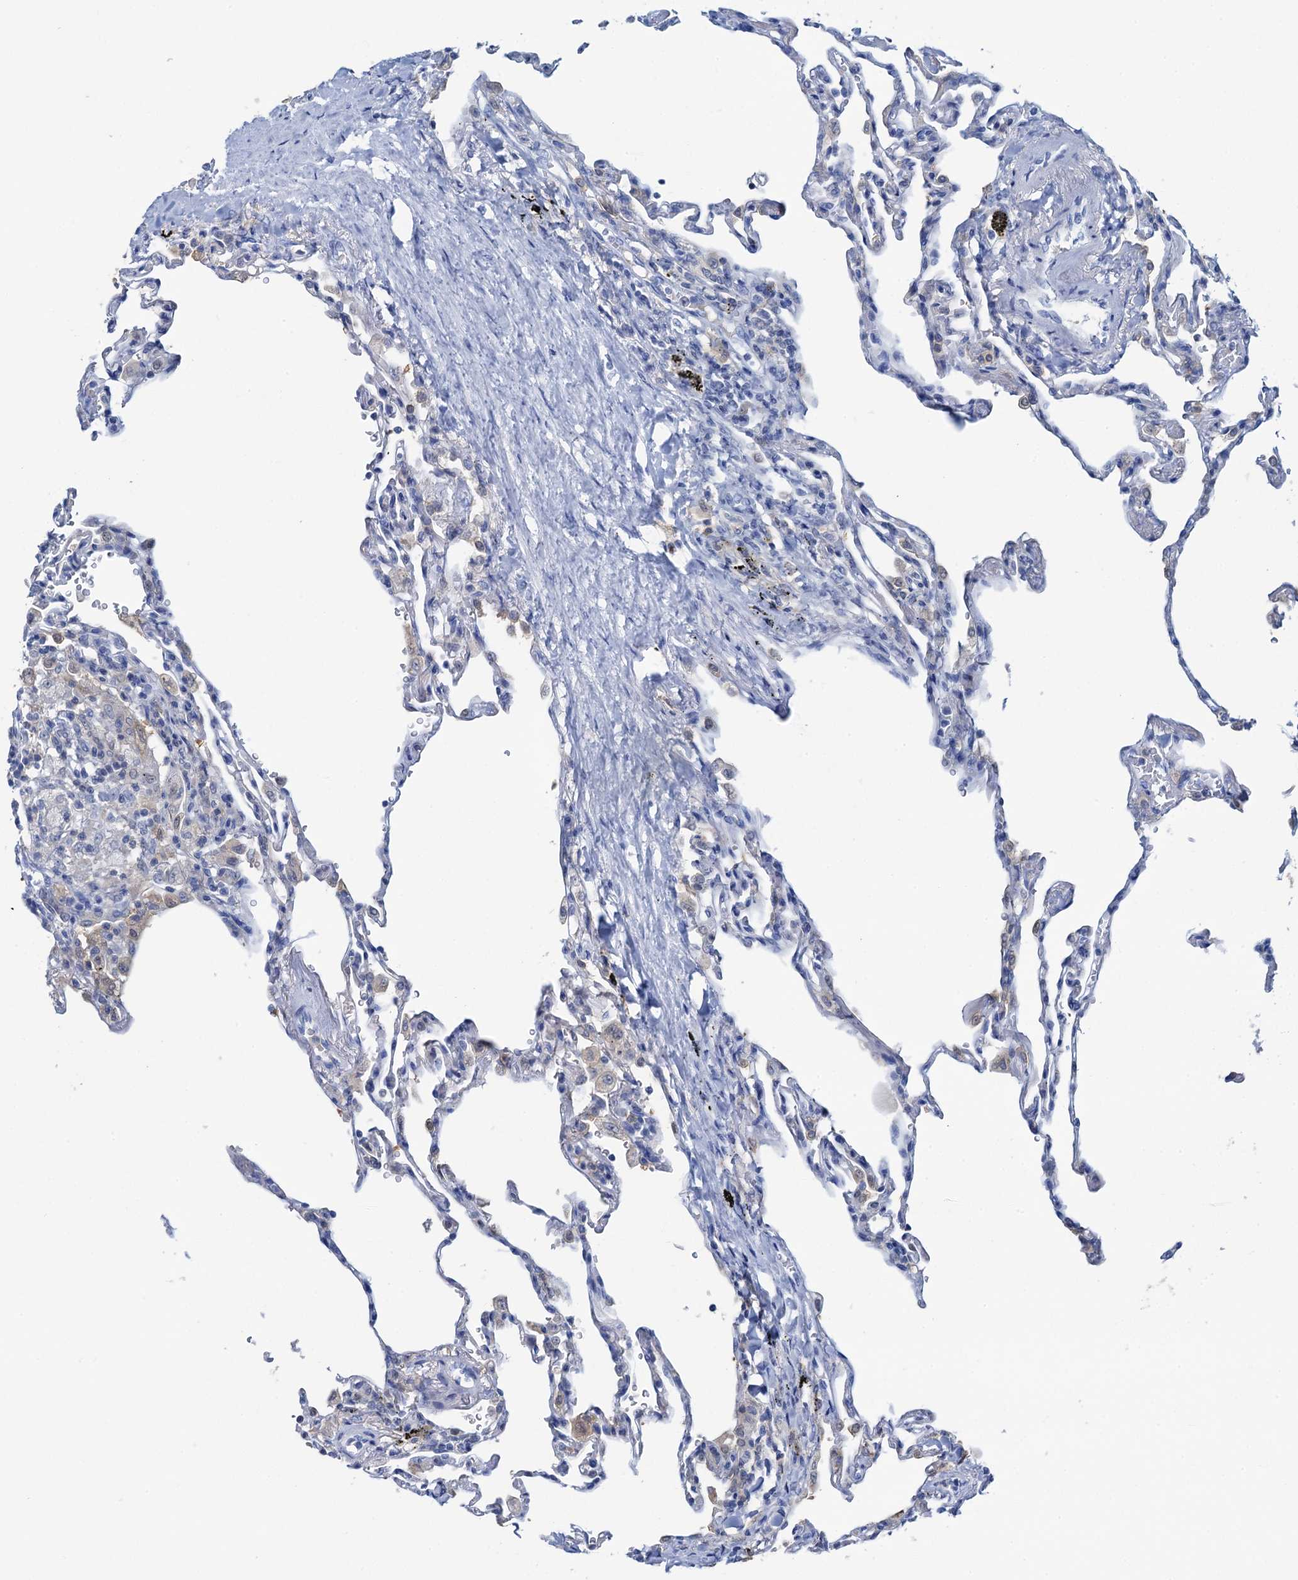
{"staining": {"intensity": "negative", "quantity": "none", "location": "none"}, "tissue": "lung", "cell_type": "Alveolar cells", "image_type": "normal", "snomed": [{"axis": "morphology", "description": "Normal tissue, NOS"}, {"axis": "topography", "description": "Lung"}], "caption": "DAB (3,3'-diaminobenzidine) immunohistochemical staining of unremarkable human lung reveals no significant positivity in alveolar cells.", "gene": "FAH", "patient": {"sex": "male", "age": 59}}